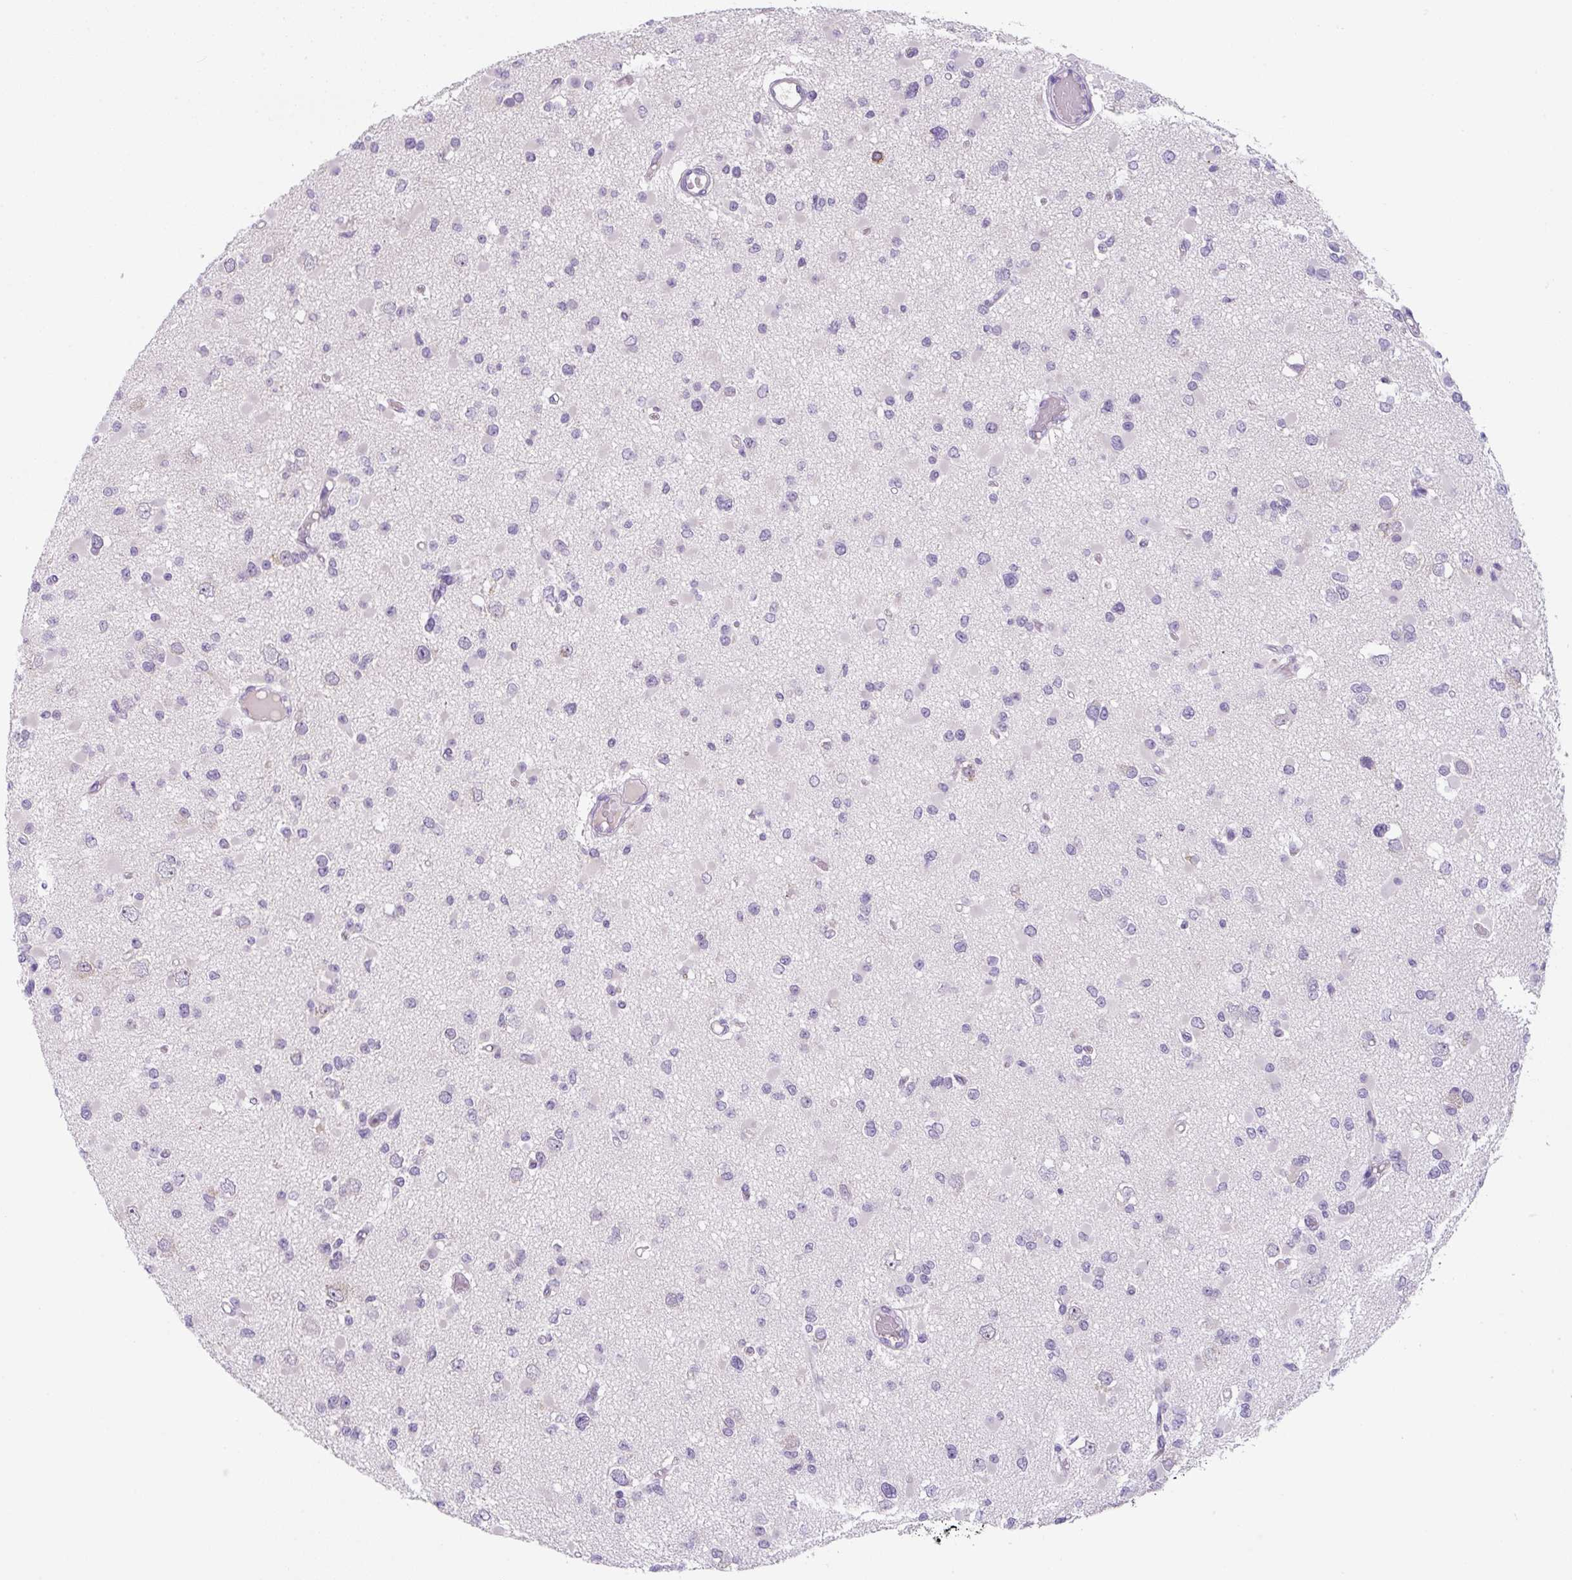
{"staining": {"intensity": "negative", "quantity": "none", "location": "none"}, "tissue": "glioma", "cell_type": "Tumor cells", "image_type": "cancer", "snomed": [{"axis": "morphology", "description": "Glioma, malignant, Low grade"}, {"axis": "topography", "description": "Brain"}], "caption": "IHC of human malignant glioma (low-grade) exhibits no positivity in tumor cells.", "gene": "FZD5", "patient": {"sex": "female", "age": 22}}